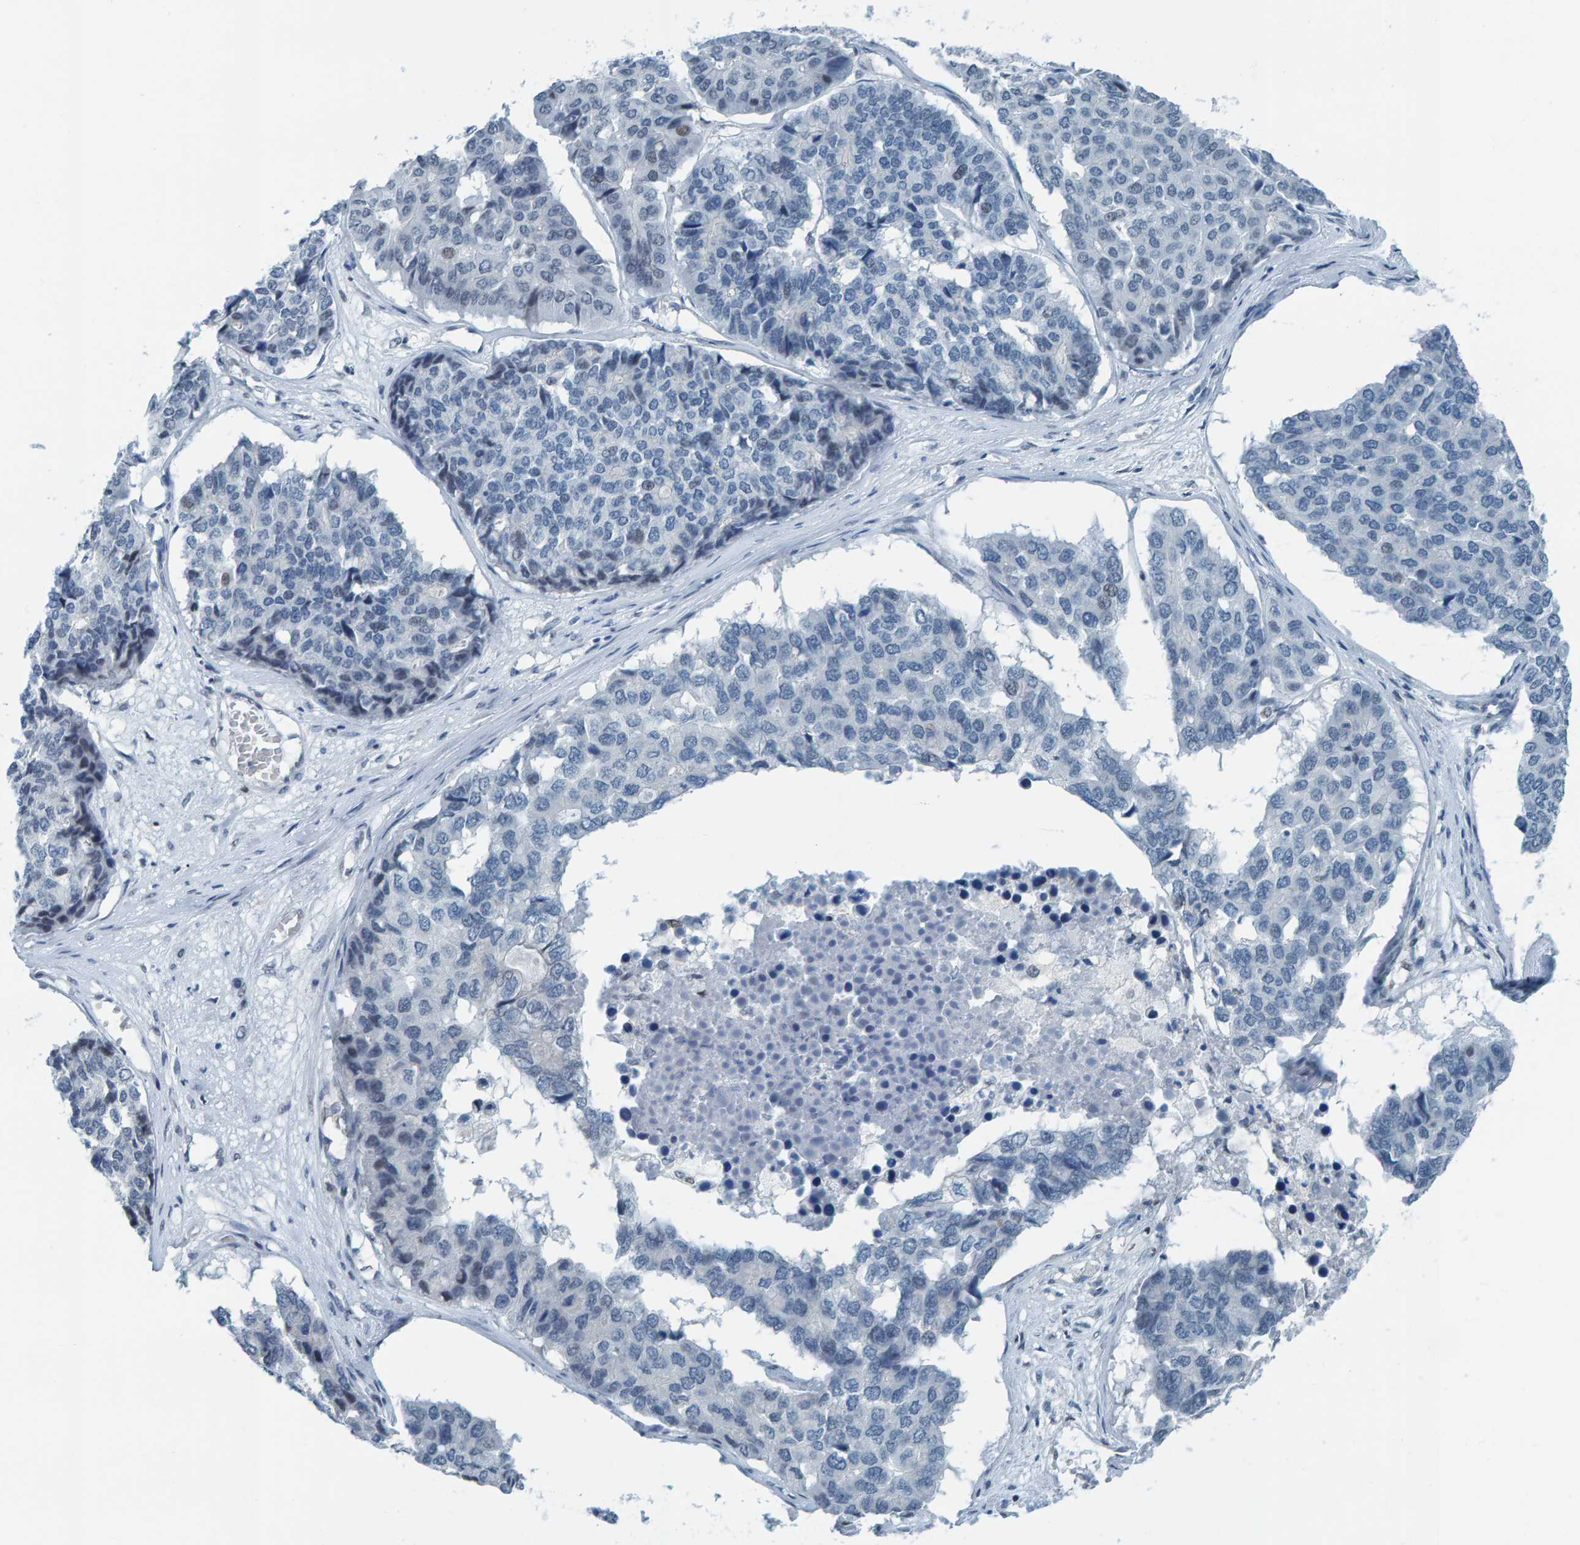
{"staining": {"intensity": "negative", "quantity": "none", "location": "none"}, "tissue": "pancreatic cancer", "cell_type": "Tumor cells", "image_type": "cancer", "snomed": [{"axis": "morphology", "description": "Adenocarcinoma, NOS"}, {"axis": "topography", "description": "Pancreas"}], "caption": "There is no significant expression in tumor cells of pancreatic cancer. (Brightfield microscopy of DAB (3,3'-diaminobenzidine) immunohistochemistry at high magnification).", "gene": "CNP", "patient": {"sex": "male", "age": 50}}